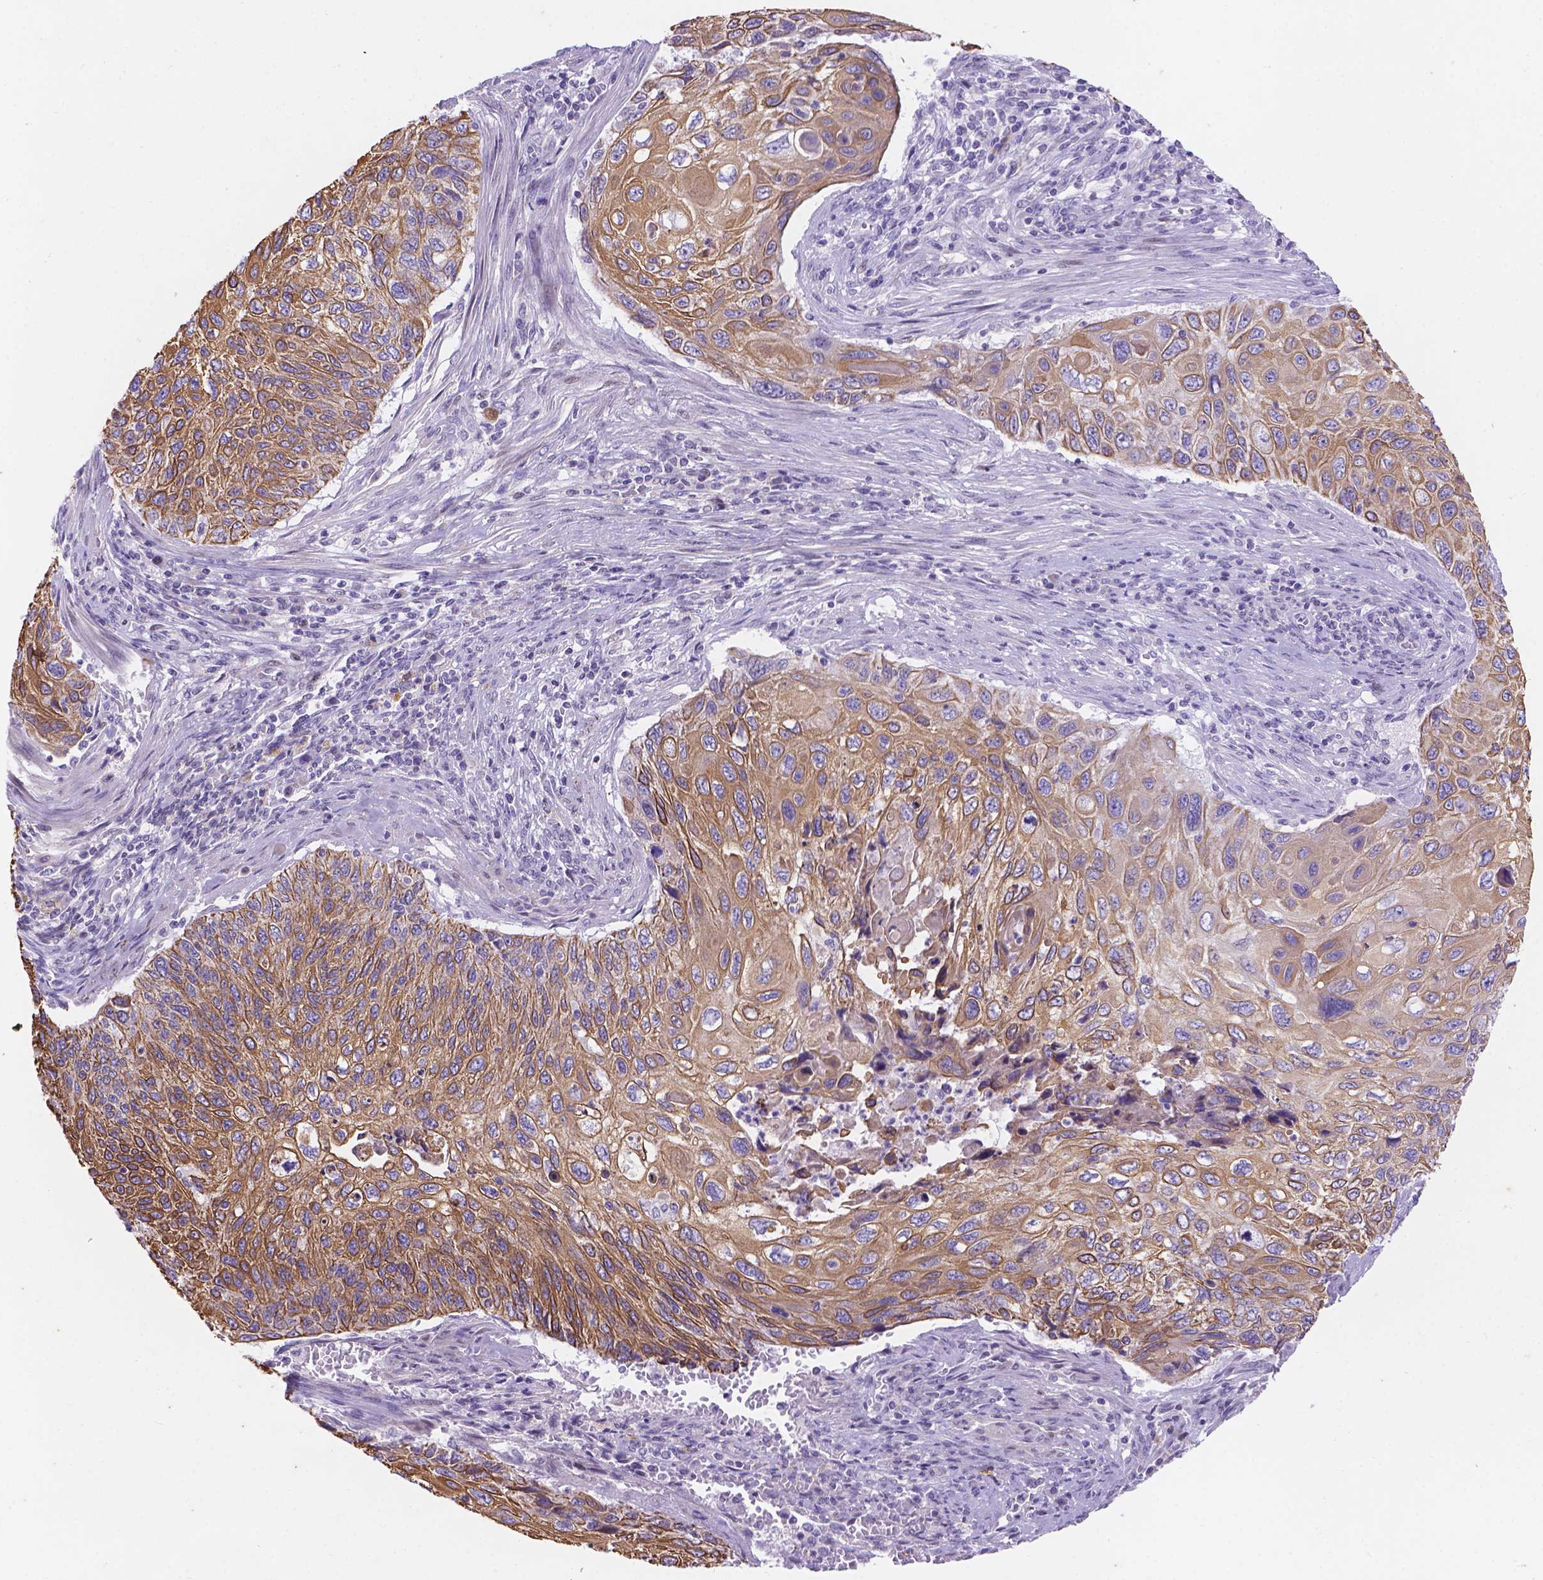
{"staining": {"intensity": "weak", "quantity": ">75%", "location": "cytoplasmic/membranous"}, "tissue": "cervical cancer", "cell_type": "Tumor cells", "image_type": "cancer", "snomed": [{"axis": "morphology", "description": "Squamous cell carcinoma, NOS"}, {"axis": "topography", "description": "Cervix"}], "caption": "Immunohistochemical staining of human squamous cell carcinoma (cervical) shows low levels of weak cytoplasmic/membranous staining in approximately >75% of tumor cells. The staining was performed using DAB (3,3'-diaminobenzidine), with brown indicating positive protein expression. Nuclei are stained blue with hematoxylin.", "gene": "DMWD", "patient": {"sex": "female", "age": 70}}